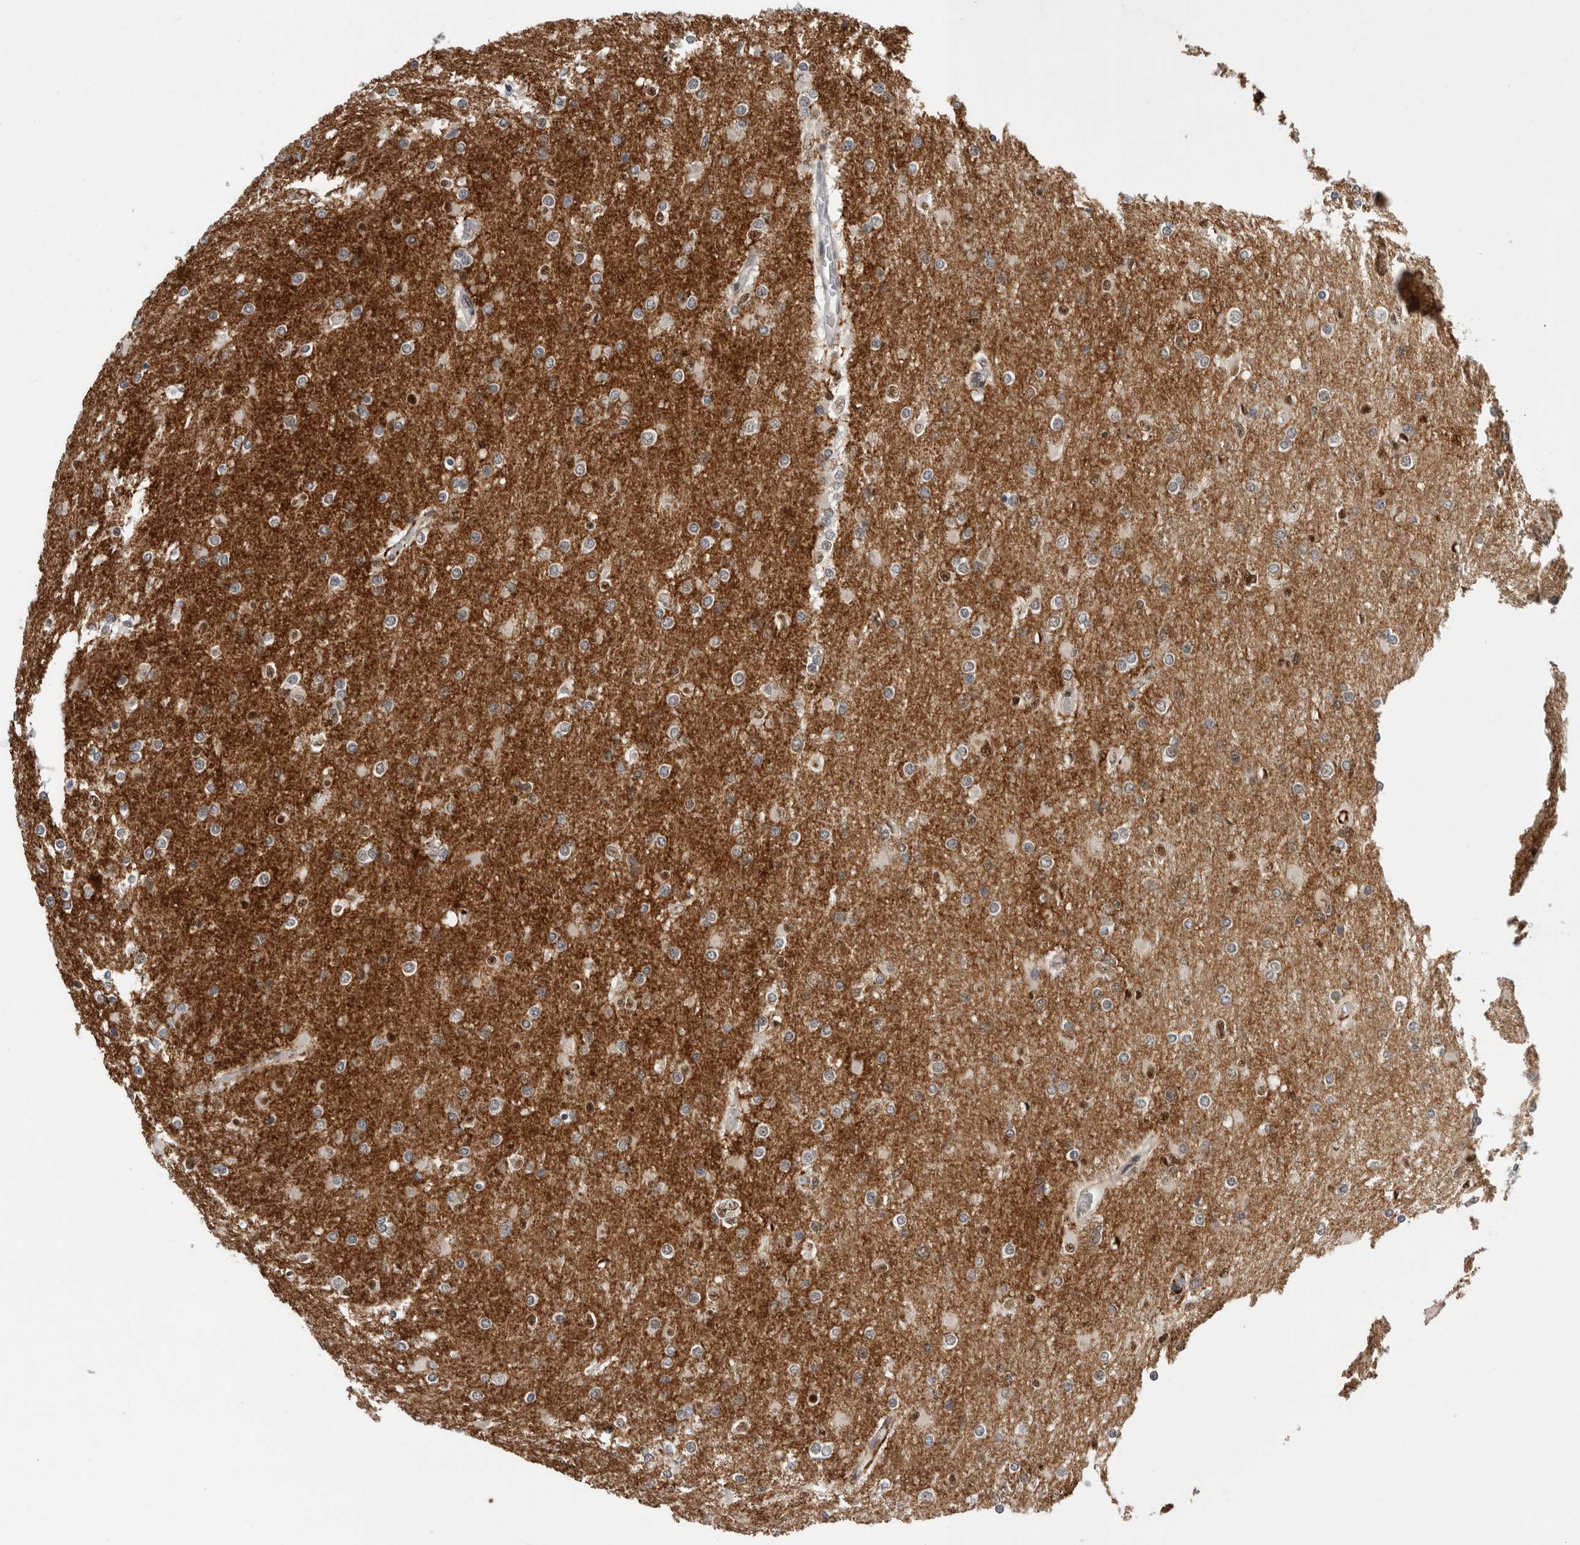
{"staining": {"intensity": "moderate", "quantity": "<25%", "location": "nuclear"}, "tissue": "glioma", "cell_type": "Tumor cells", "image_type": "cancer", "snomed": [{"axis": "morphology", "description": "Glioma, malignant, High grade"}, {"axis": "topography", "description": "Cerebral cortex"}], "caption": "The histopathology image demonstrates staining of malignant glioma (high-grade), revealing moderate nuclear protein expression (brown color) within tumor cells.", "gene": "POU5F1", "patient": {"sex": "female", "age": 36}}